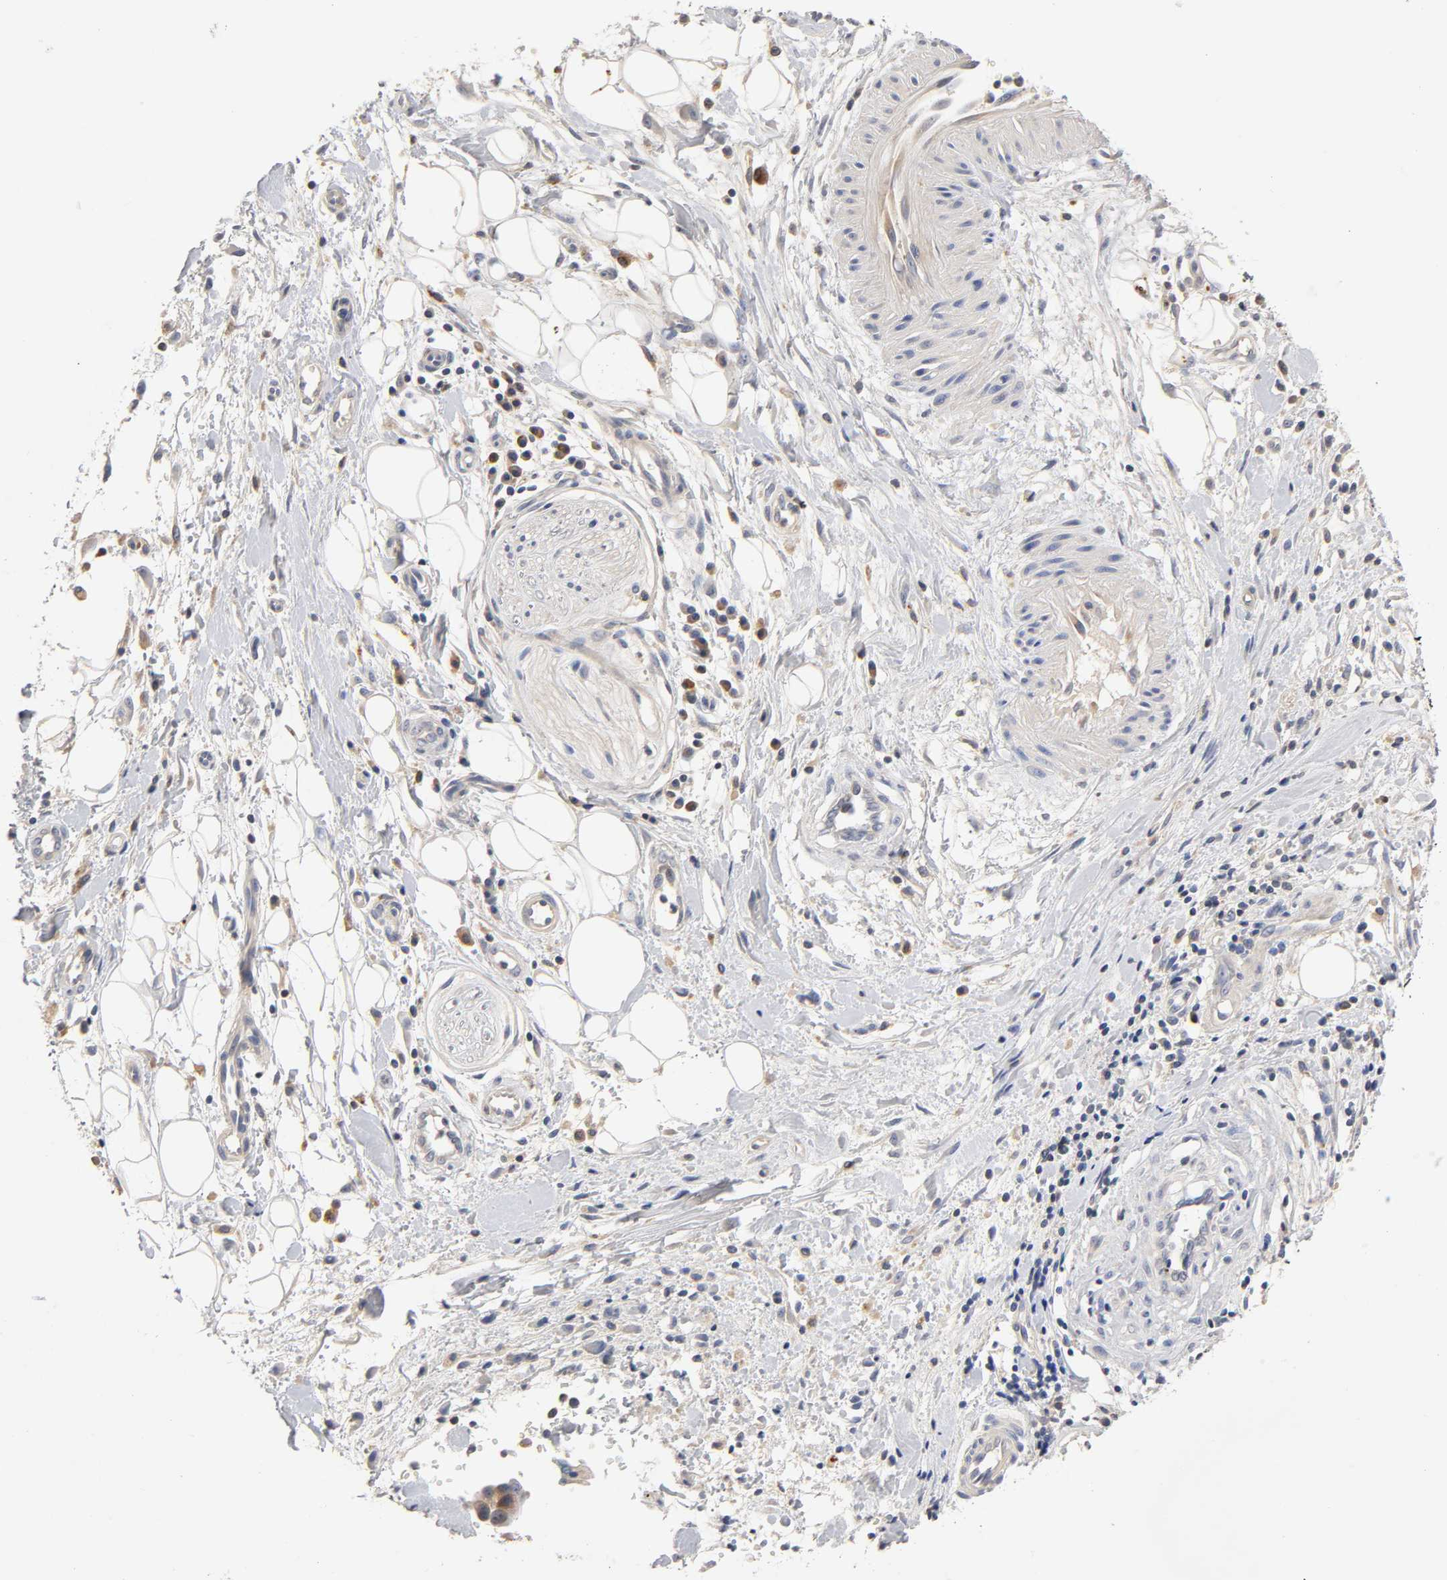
{"staining": {"intensity": "negative", "quantity": "none", "location": "none"}, "tissue": "pancreatic cancer", "cell_type": "Tumor cells", "image_type": "cancer", "snomed": [{"axis": "morphology", "description": "Adenocarcinoma, NOS"}, {"axis": "topography", "description": "Pancreas"}], "caption": "This image is of pancreatic adenocarcinoma stained with immunohistochemistry to label a protein in brown with the nuclei are counter-stained blue. There is no positivity in tumor cells.", "gene": "RHOA", "patient": {"sex": "female", "age": 60}}